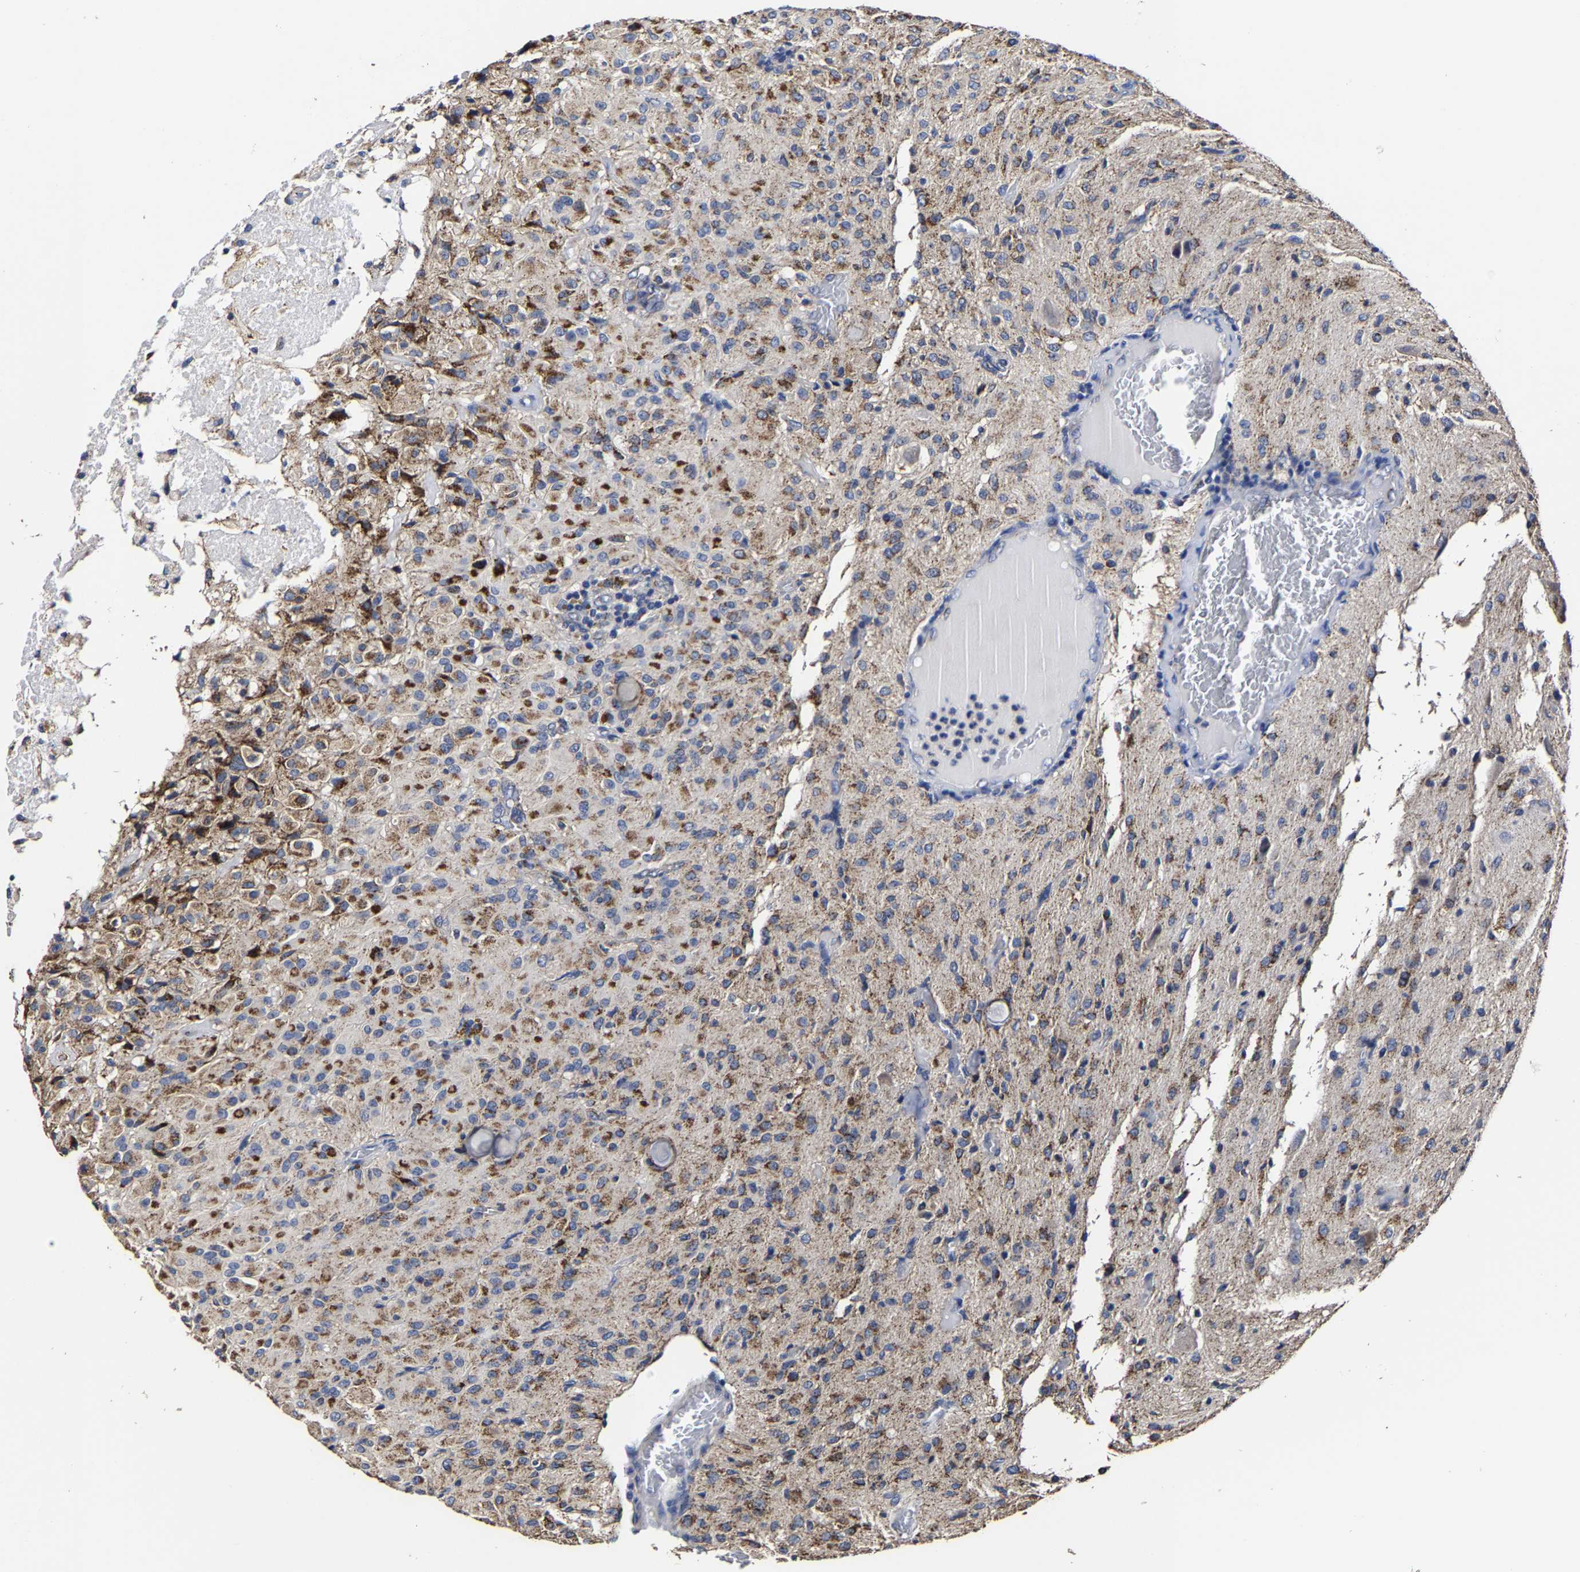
{"staining": {"intensity": "moderate", "quantity": "25%-75%", "location": "cytoplasmic/membranous"}, "tissue": "glioma", "cell_type": "Tumor cells", "image_type": "cancer", "snomed": [{"axis": "morphology", "description": "Glioma, malignant, High grade"}, {"axis": "topography", "description": "Brain"}], "caption": "Immunohistochemistry (IHC) image of neoplastic tissue: glioma stained using immunohistochemistry demonstrates medium levels of moderate protein expression localized specifically in the cytoplasmic/membranous of tumor cells, appearing as a cytoplasmic/membranous brown color.", "gene": "AASS", "patient": {"sex": "female", "age": 59}}